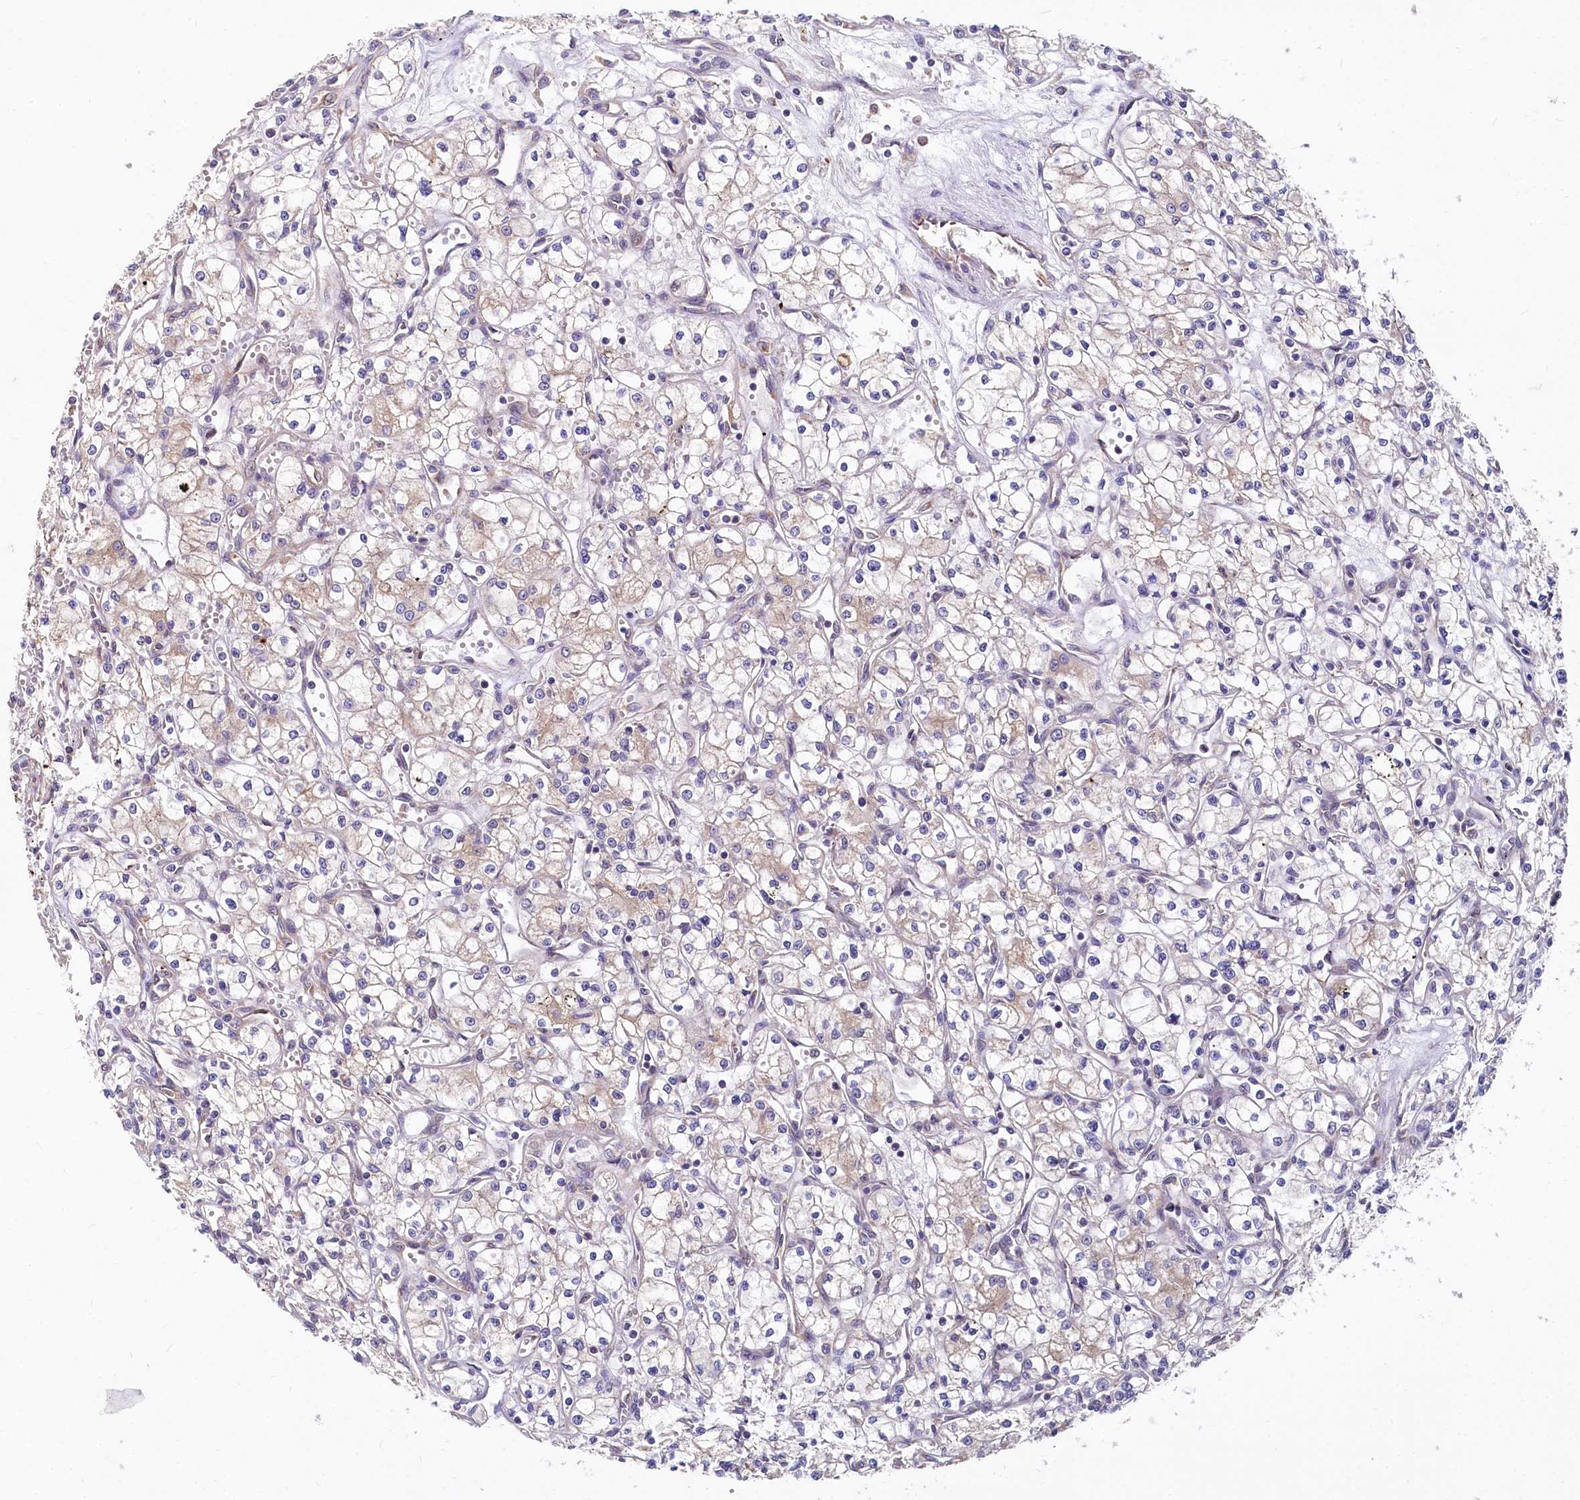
{"staining": {"intensity": "weak", "quantity": "25%-75%", "location": "cytoplasmic/membranous"}, "tissue": "renal cancer", "cell_type": "Tumor cells", "image_type": "cancer", "snomed": [{"axis": "morphology", "description": "Adenocarcinoma, NOS"}, {"axis": "topography", "description": "Kidney"}], "caption": "Human renal cancer stained with a protein marker demonstrates weak staining in tumor cells.", "gene": "EIF2B2", "patient": {"sex": "male", "age": 59}}